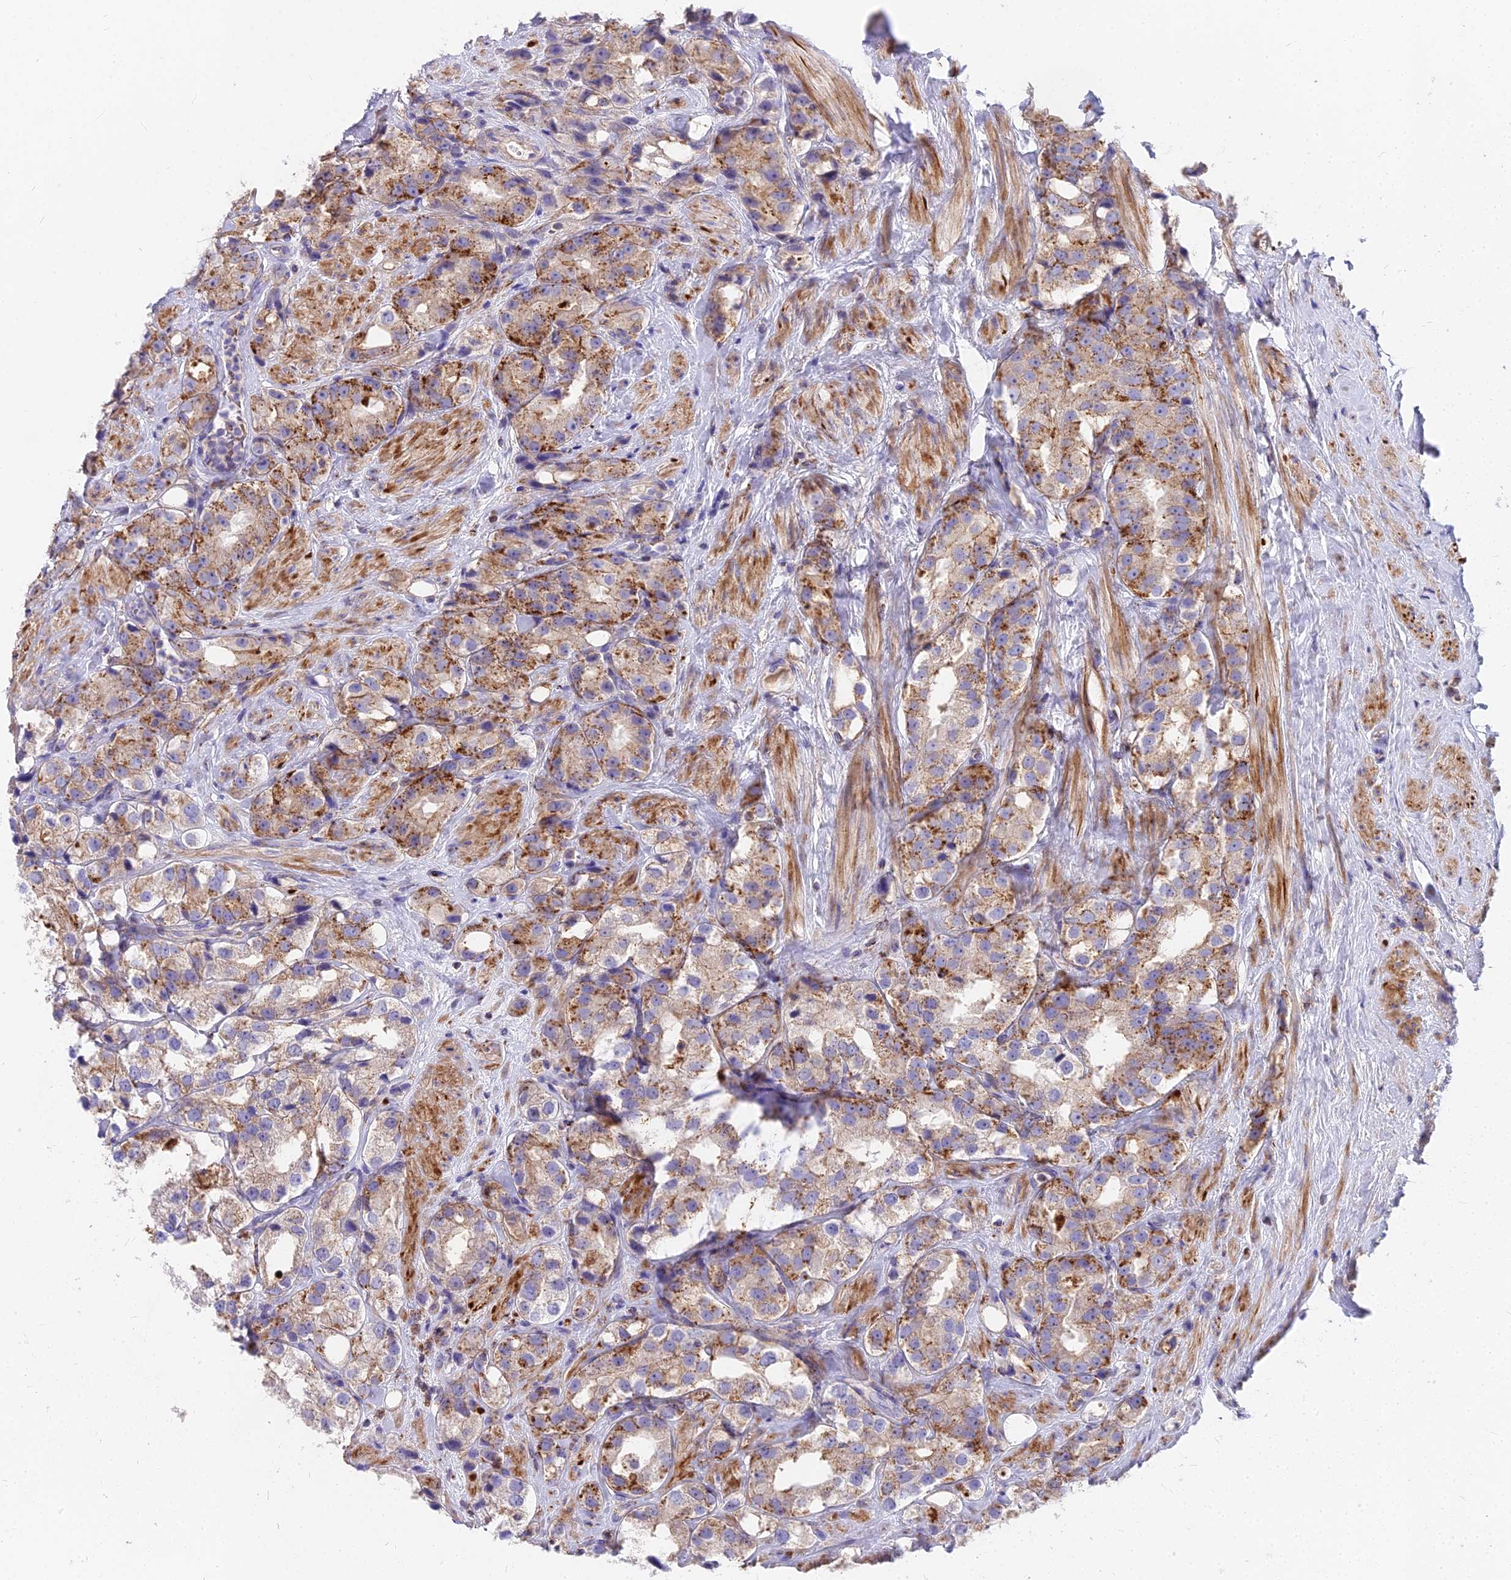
{"staining": {"intensity": "moderate", "quantity": "25%-75%", "location": "cytoplasmic/membranous"}, "tissue": "prostate cancer", "cell_type": "Tumor cells", "image_type": "cancer", "snomed": [{"axis": "morphology", "description": "Adenocarcinoma, NOS"}, {"axis": "topography", "description": "Prostate"}], "caption": "IHC of human adenocarcinoma (prostate) exhibits medium levels of moderate cytoplasmic/membranous staining in approximately 25%-75% of tumor cells.", "gene": "FRMPD1", "patient": {"sex": "male", "age": 79}}